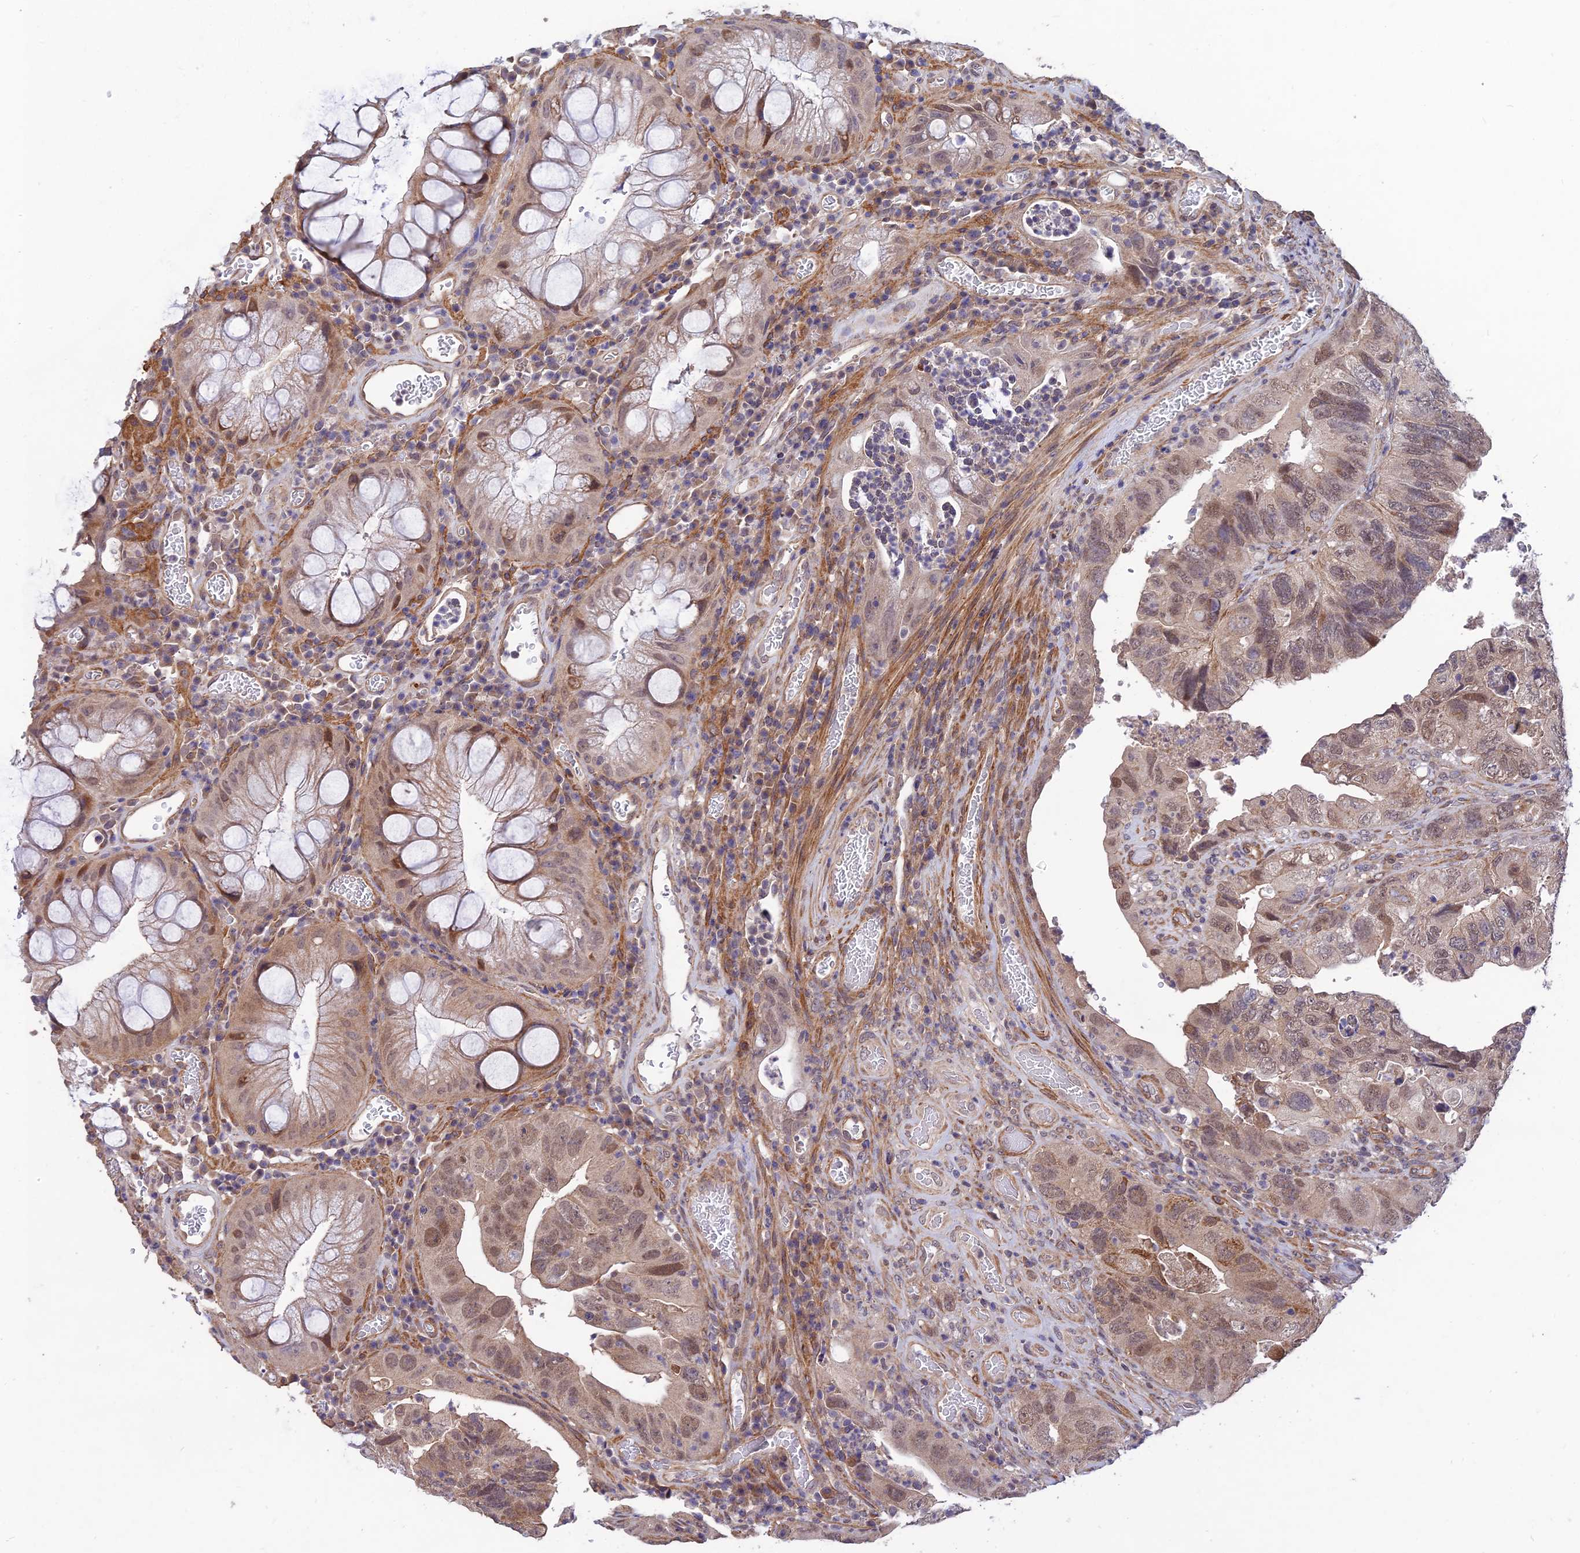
{"staining": {"intensity": "weak", "quantity": "25%-75%", "location": "nuclear"}, "tissue": "colorectal cancer", "cell_type": "Tumor cells", "image_type": "cancer", "snomed": [{"axis": "morphology", "description": "Adenocarcinoma, NOS"}, {"axis": "topography", "description": "Rectum"}], "caption": "Immunohistochemistry (IHC) (DAB) staining of adenocarcinoma (colorectal) displays weak nuclear protein positivity in about 25%-75% of tumor cells. (DAB IHC, brown staining for protein, blue staining for nuclei).", "gene": "PAGR1", "patient": {"sex": "male", "age": 63}}